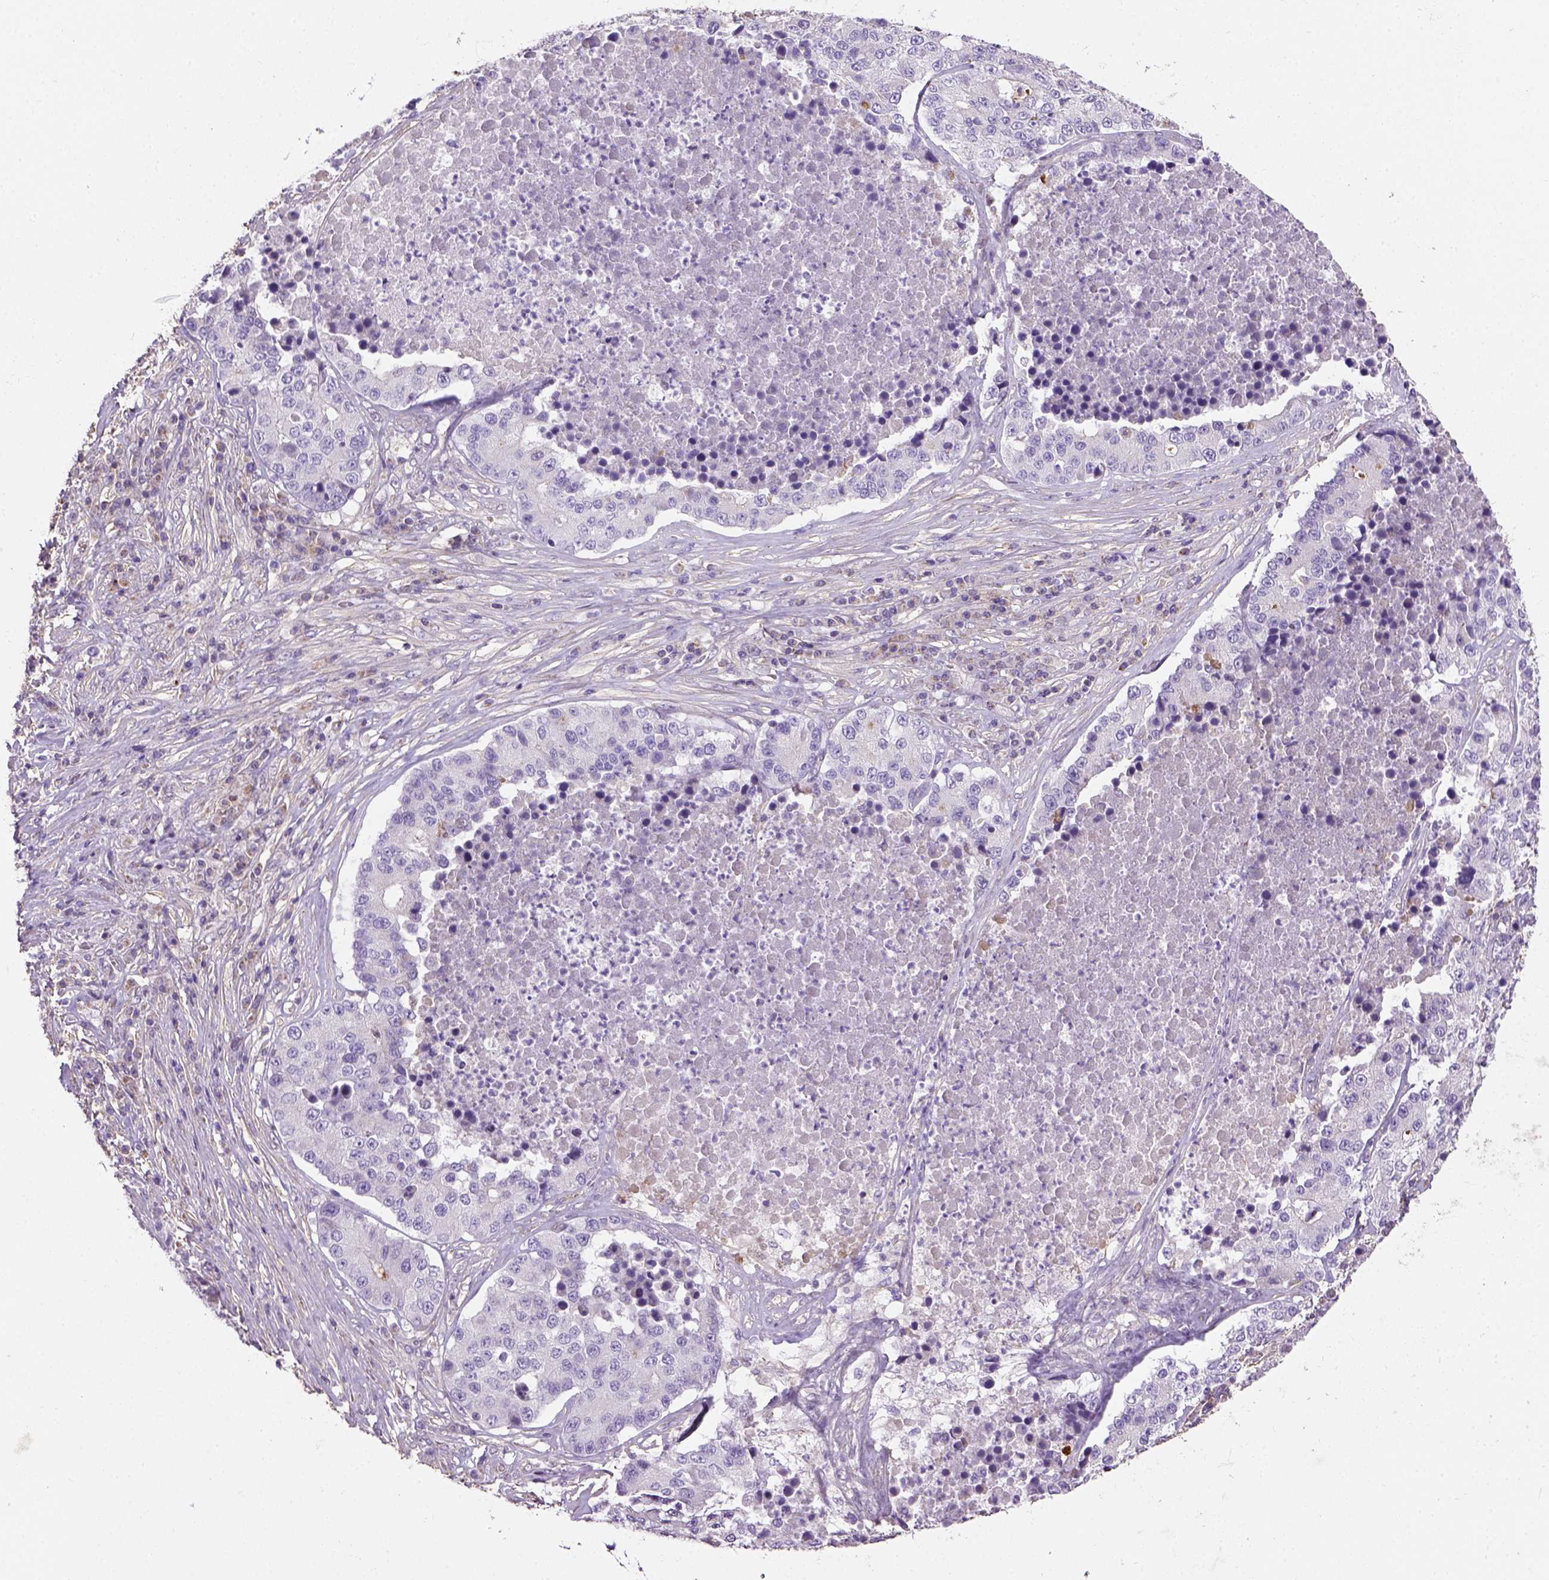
{"staining": {"intensity": "negative", "quantity": "none", "location": "none"}, "tissue": "stomach cancer", "cell_type": "Tumor cells", "image_type": "cancer", "snomed": [{"axis": "morphology", "description": "Adenocarcinoma, NOS"}, {"axis": "topography", "description": "Stomach"}], "caption": "Histopathology image shows no protein expression in tumor cells of stomach cancer tissue.", "gene": "HTRA1", "patient": {"sex": "male", "age": 71}}